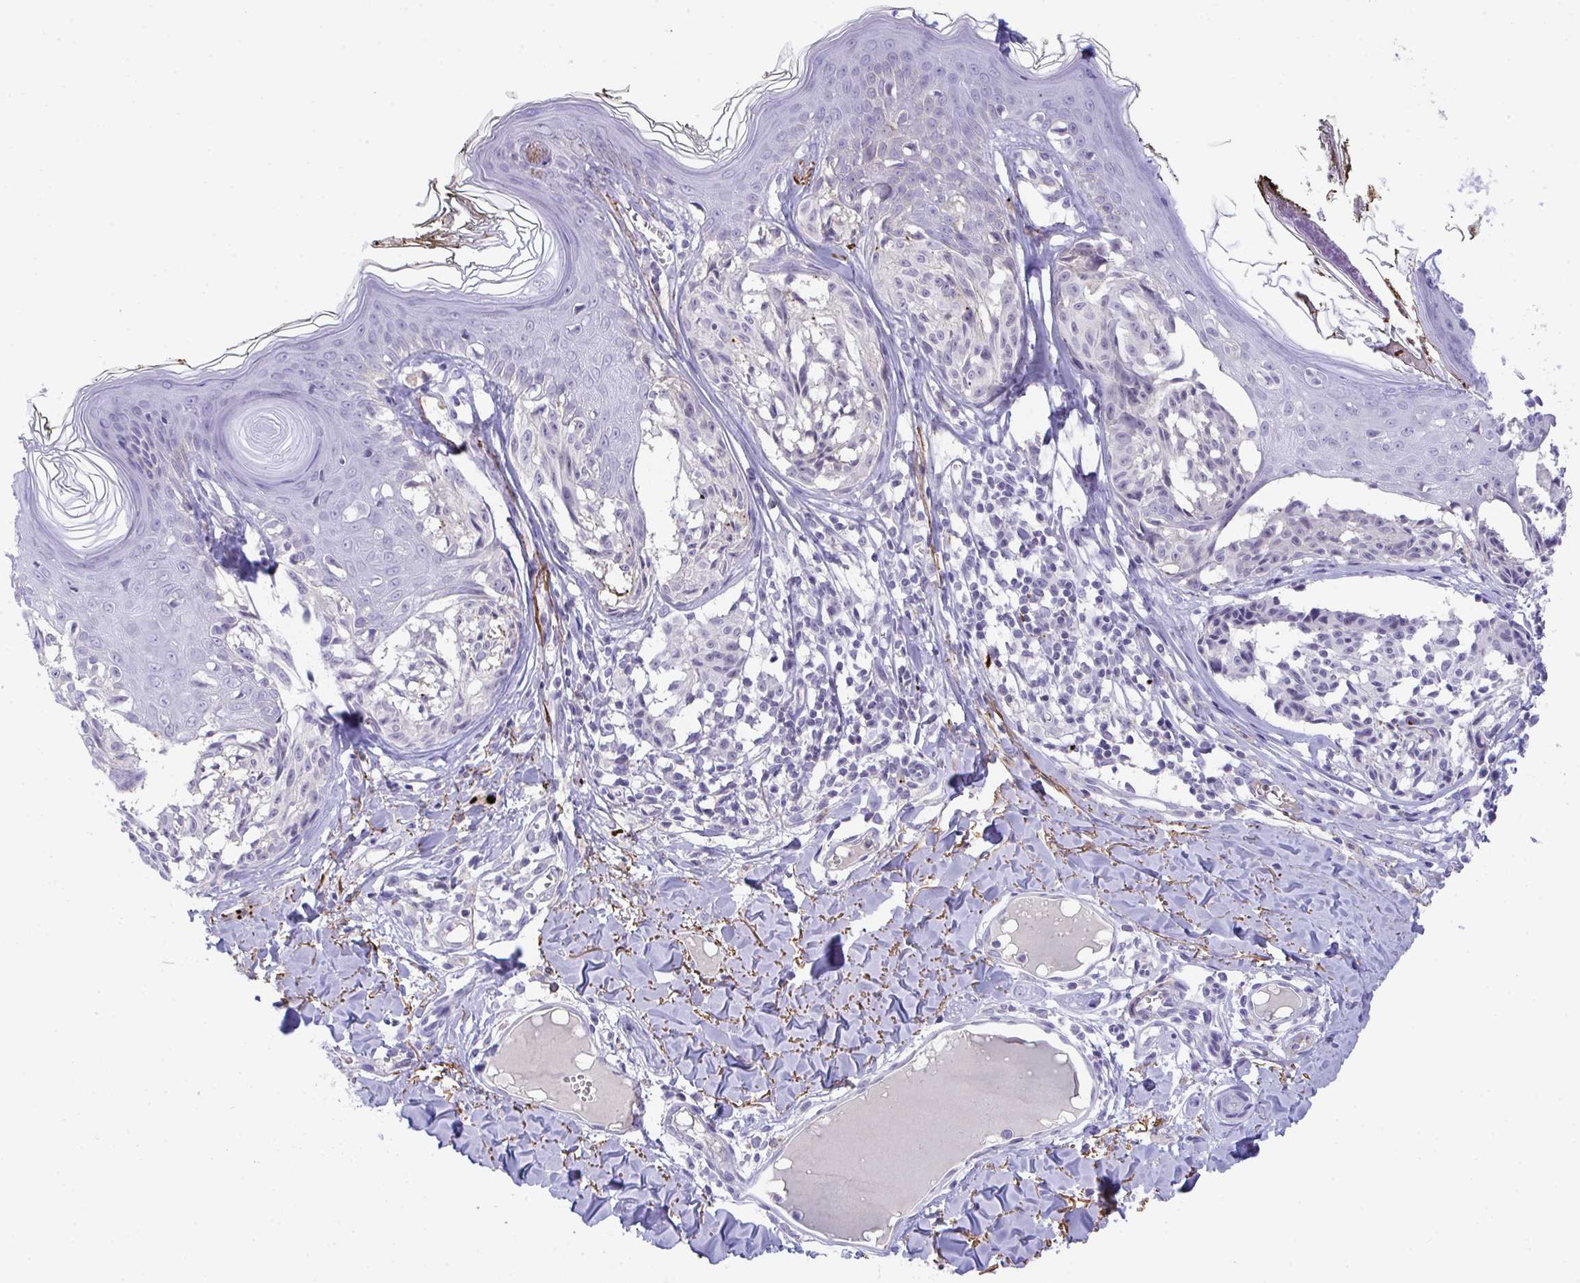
{"staining": {"intensity": "negative", "quantity": "none", "location": "none"}, "tissue": "melanoma", "cell_type": "Tumor cells", "image_type": "cancer", "snomed": [{"axis": "morphology", "description": "Malignant melanoma, NOS"}, {"axis": "topography", "description": "Skin"}], "caption": "Tumor cells are negative for brown protein staining in melanoma.", "gene": "KMT2E", "patient": {"sex": "female", "age": 43}}